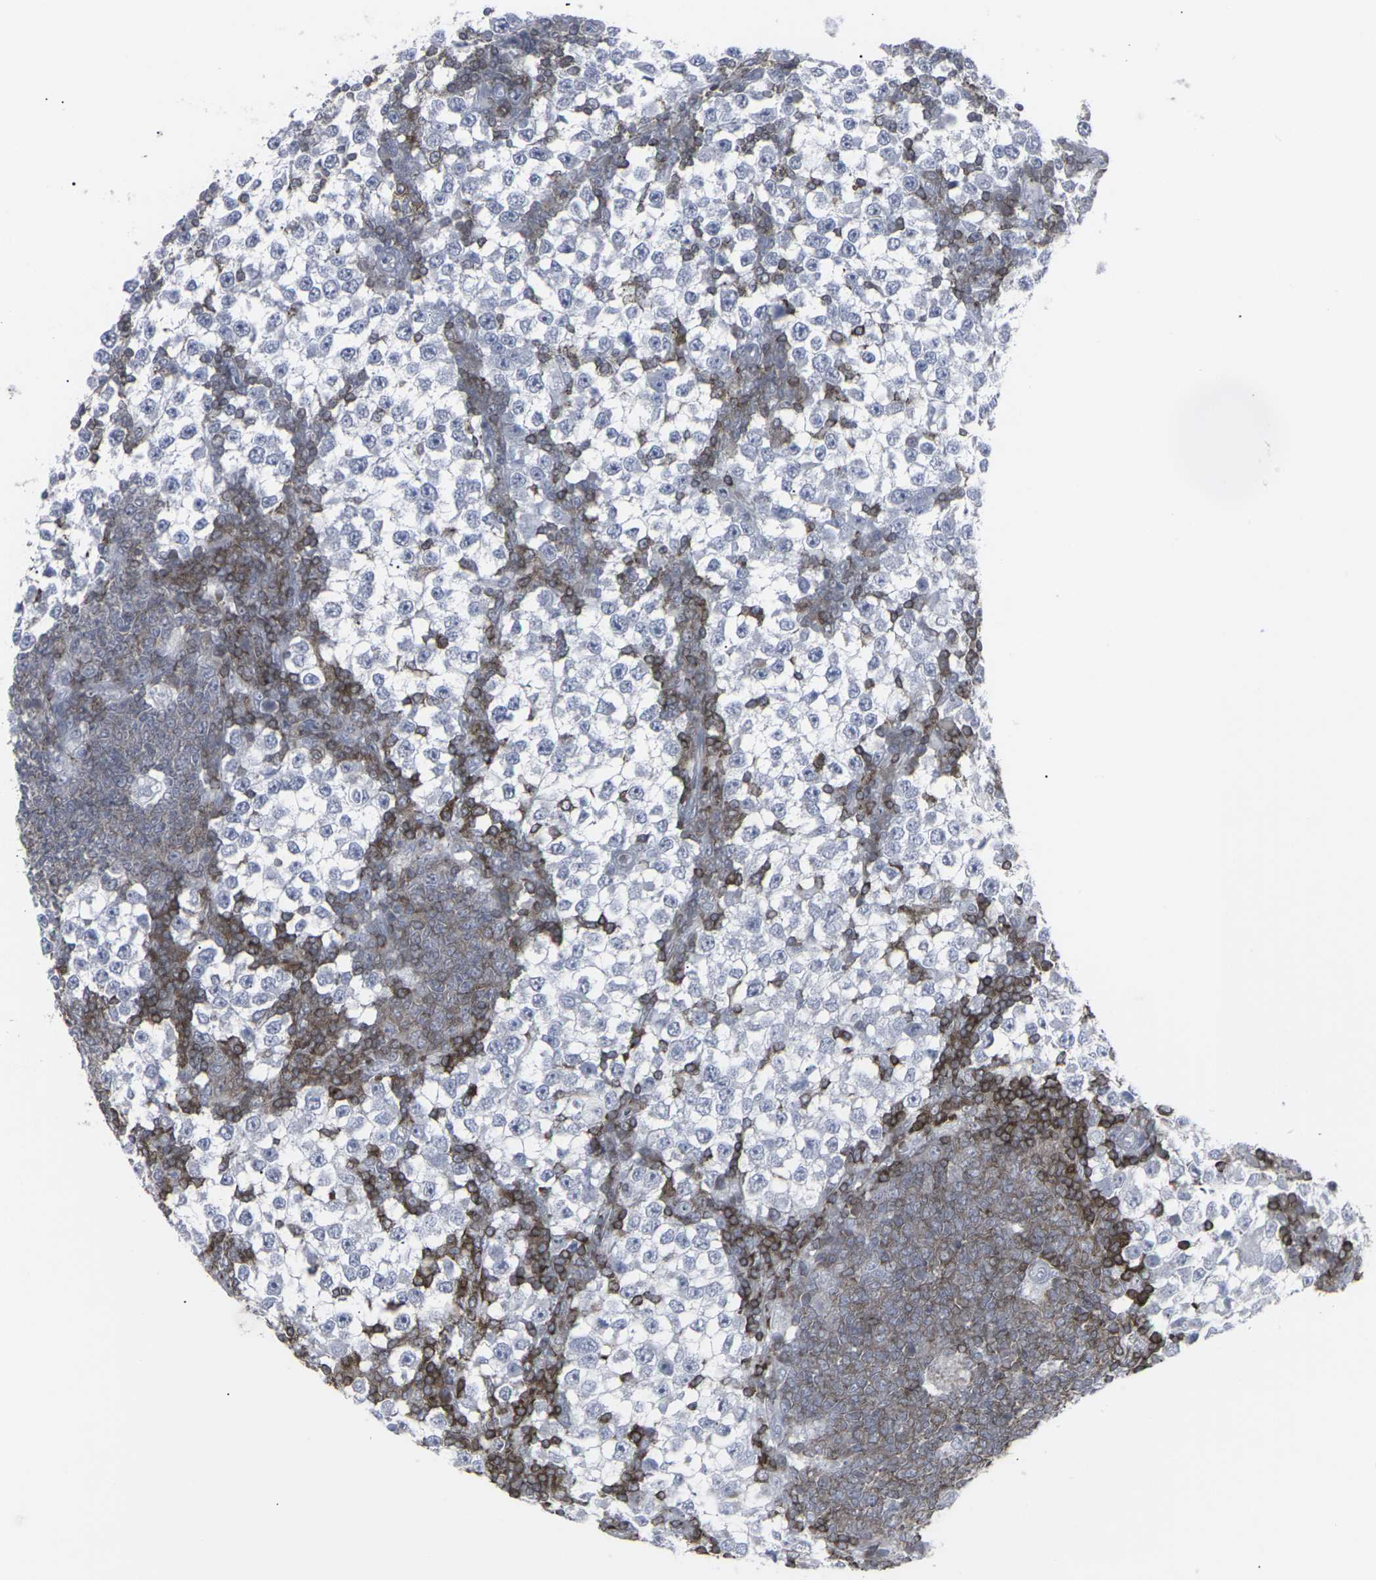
{"staining": {"intensity": "negative", "quantity": "none", "location": "none"}, "tissue": "testis cancer", "cell_type": "Tumor cells", "image_type": "cancer", "snomed": [{"axis": "morphology", "description": "Seminoma, NOS"}, {"axis": "topography", "description": "Testis"}], "caption": "DAB immunohistochemical staining of human testis cancer shows no significant positivity in tumor cells.", "gene": "APOBEC2", "patient": {"sex": "male", "age": 65}}